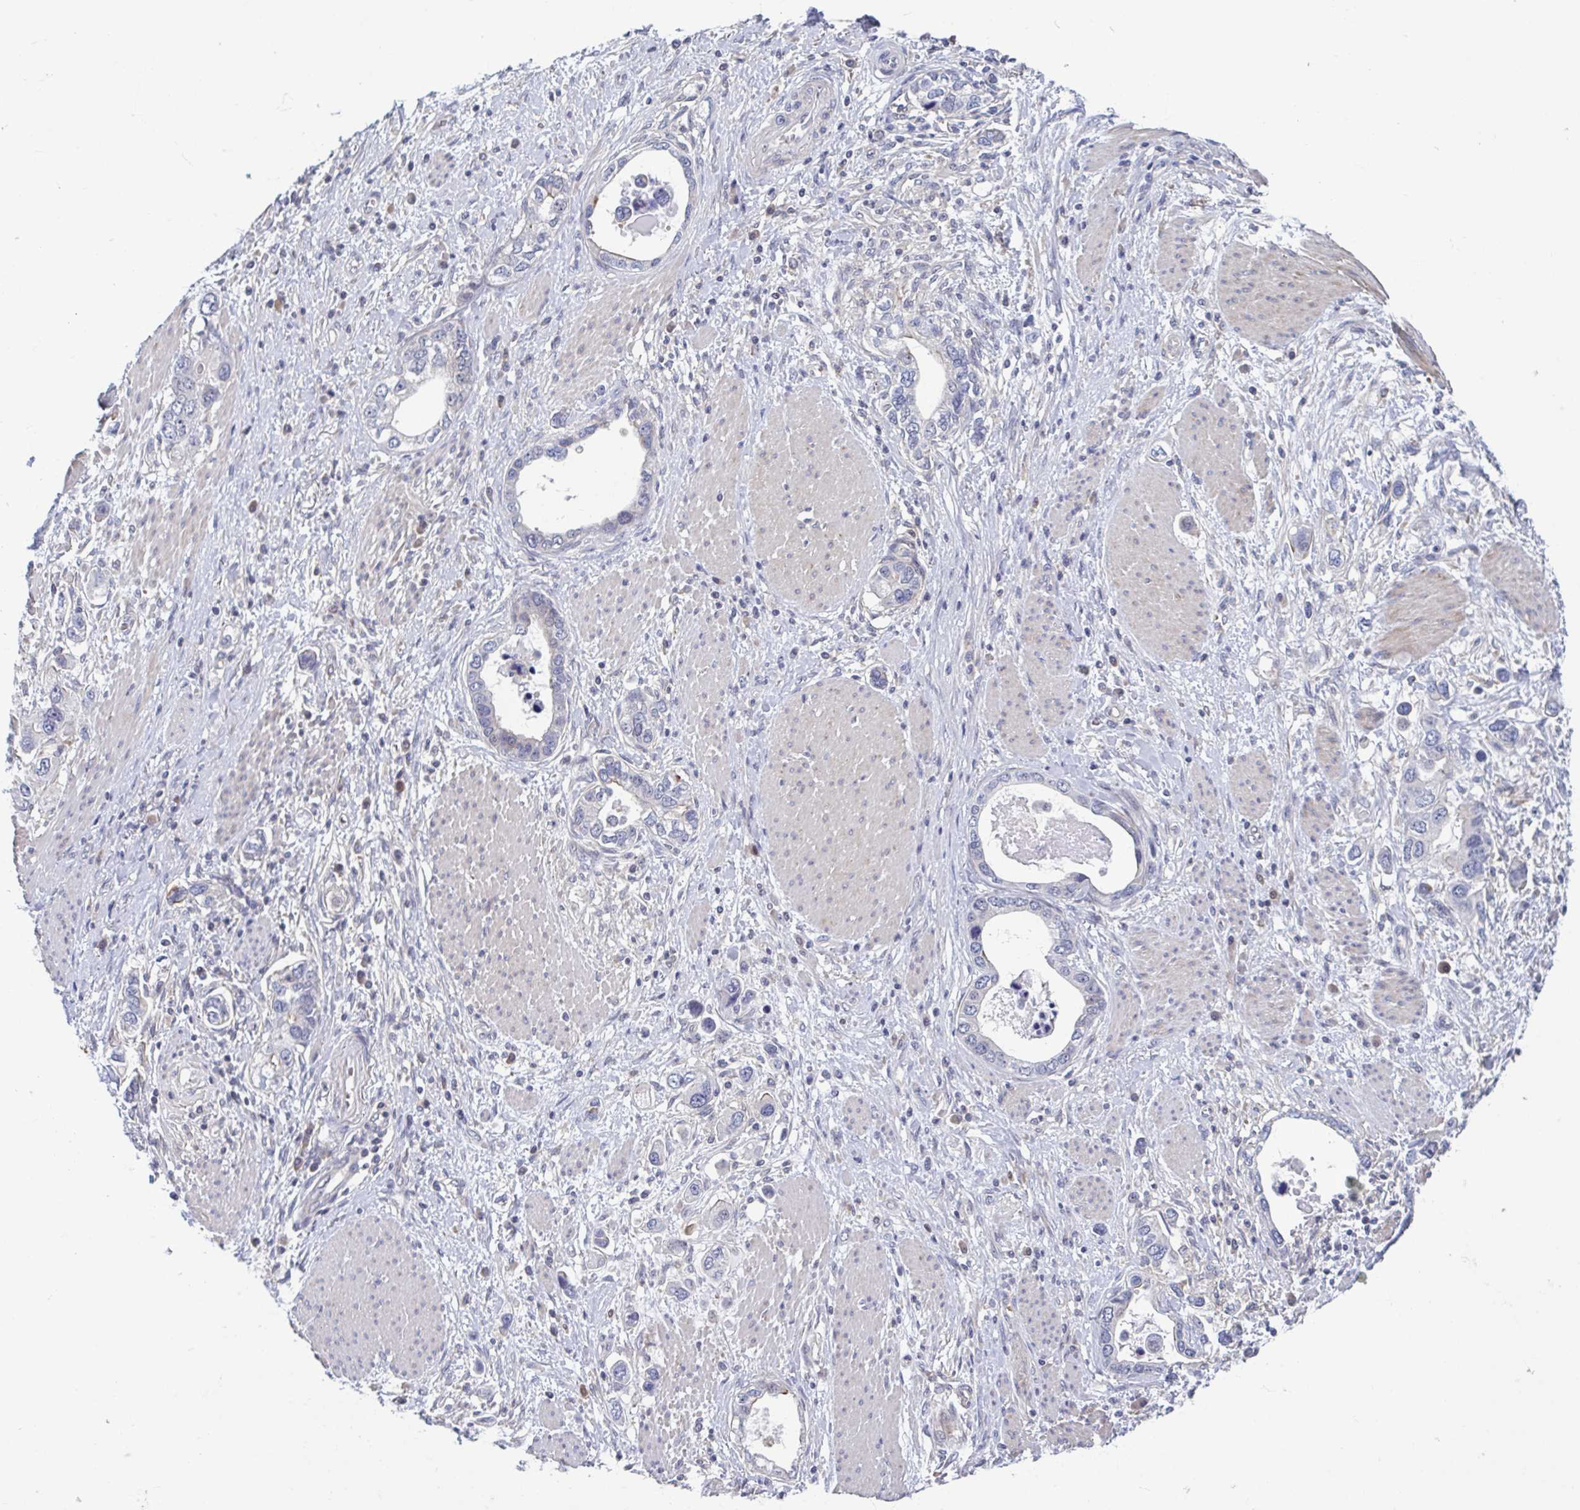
{"staining": {"intensity": "negative", "quantity": "none", "location": "none"}, "tissue": "stomach cancer", "cell_type": "Tumor cells", "image_type": "cancer", "snomed": [{"axis": "morphology", "description": "Adenocarcinoma, NOS"}, {"axis": "topography", "description": "Stomach, lower"}], "caption": "Immunohistochemistry (IHC) image of neoplastic tissue: stomach adenocarcinoma stained with DAB reveals no significant protein expression in tumor cells. (Brightfield microscopy of DAB IHC at high magnification).", "gene": "LRRC38", "patient": {"sex": "female", "age": 93}}